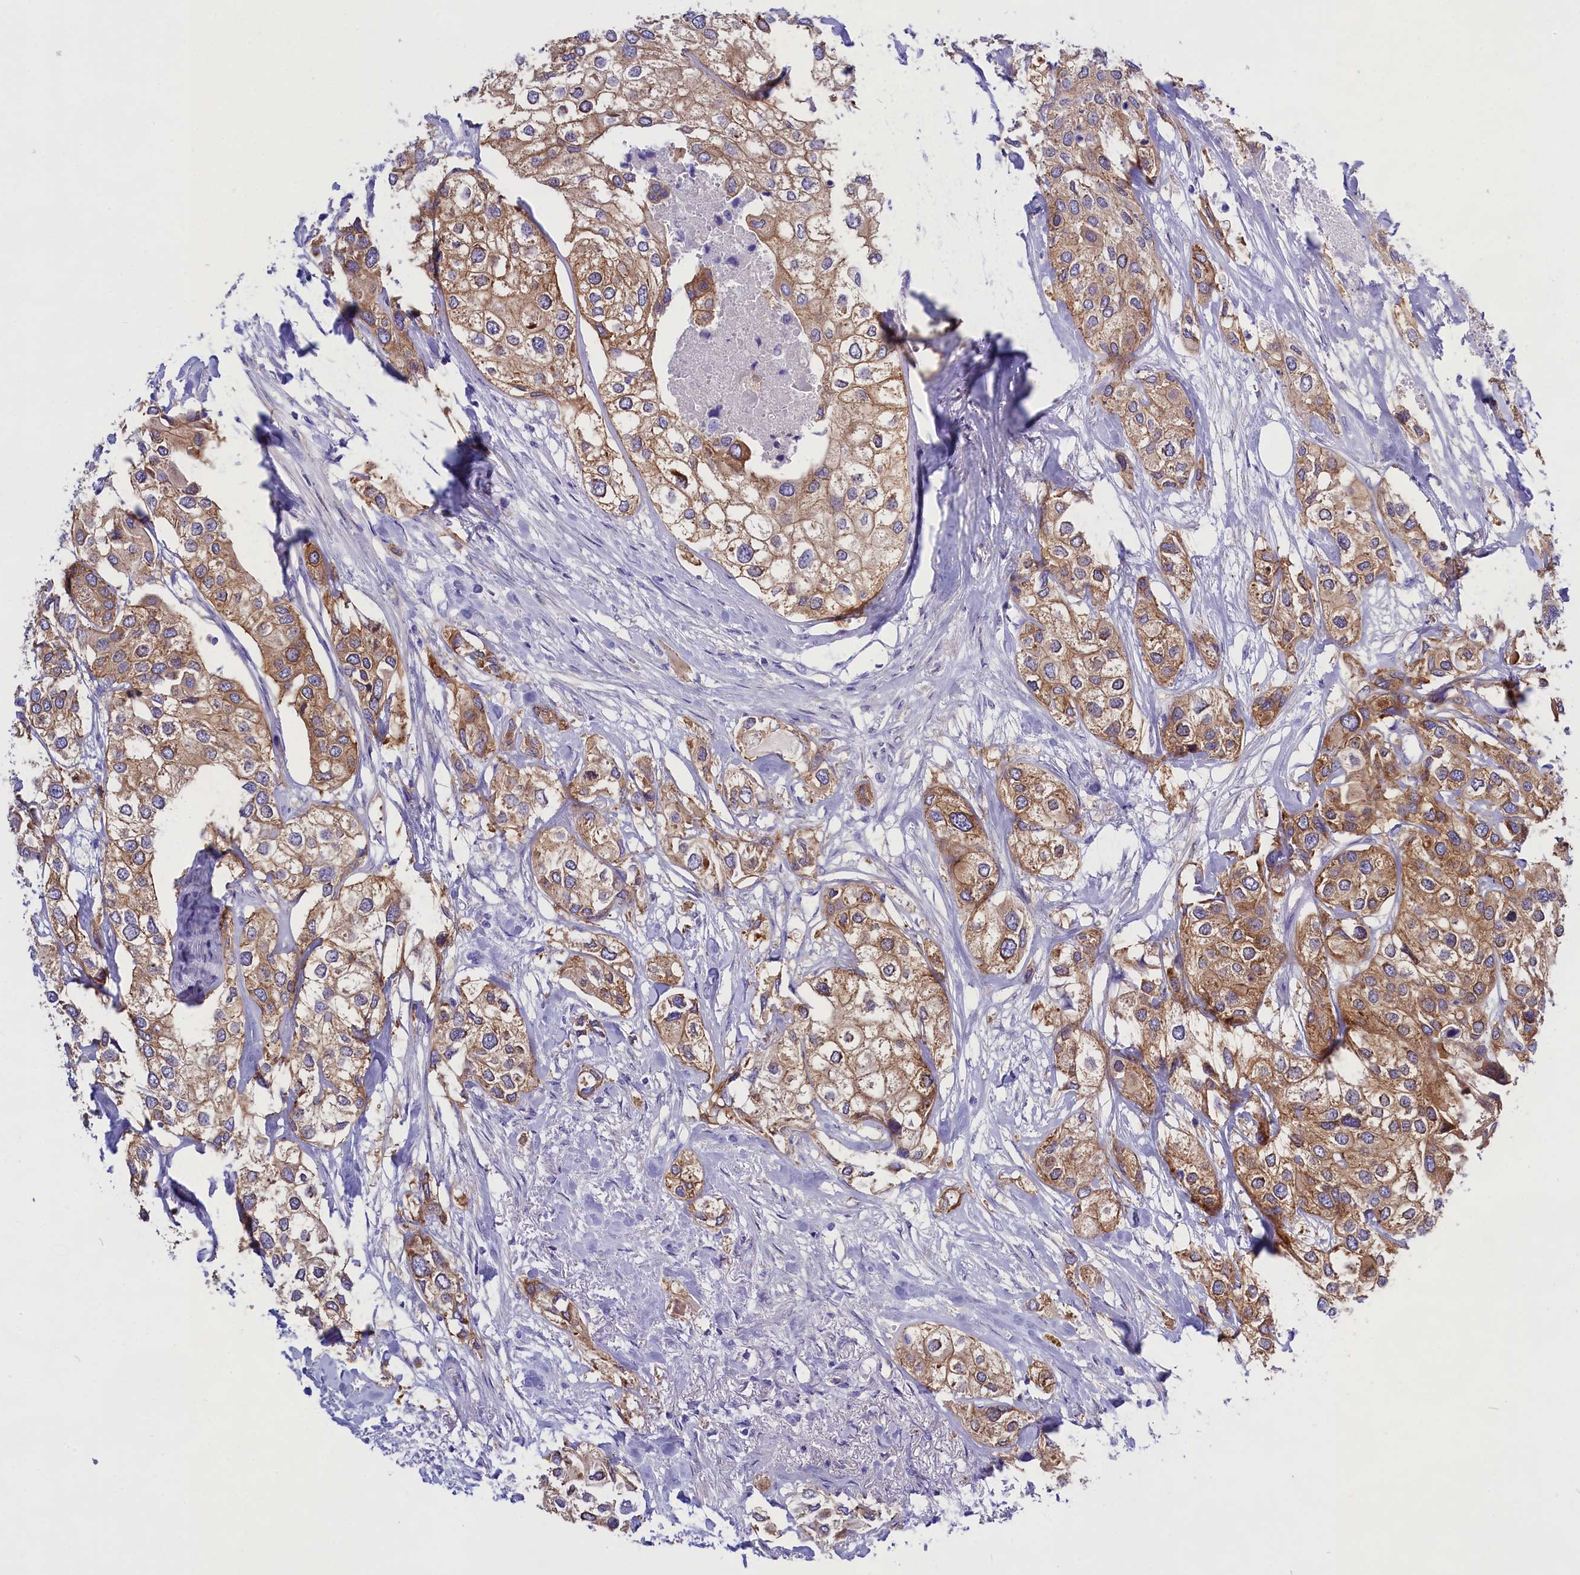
{"staining": {"intensity": "moderate", "quantity": ">75%", "location": "cytoplasmic/membranous"}, "tissue": "urothelial cancer", "cell_type": "Tumor cells", "image_type": "cancer", "snomed": [{"axis": "morphology", "description": "Urothelial carcinoma, High grade"}, {"axis": "topography", "description": "Urinary bladder"}], "caption": "Urothelial cancer stained with a brown dye exhibits moderate cytoplasmic/membranous positive expression in about >75% of tumor cells.", "gene": "PPP1R13L", "patient": {"sex": "male", "age": 64}}